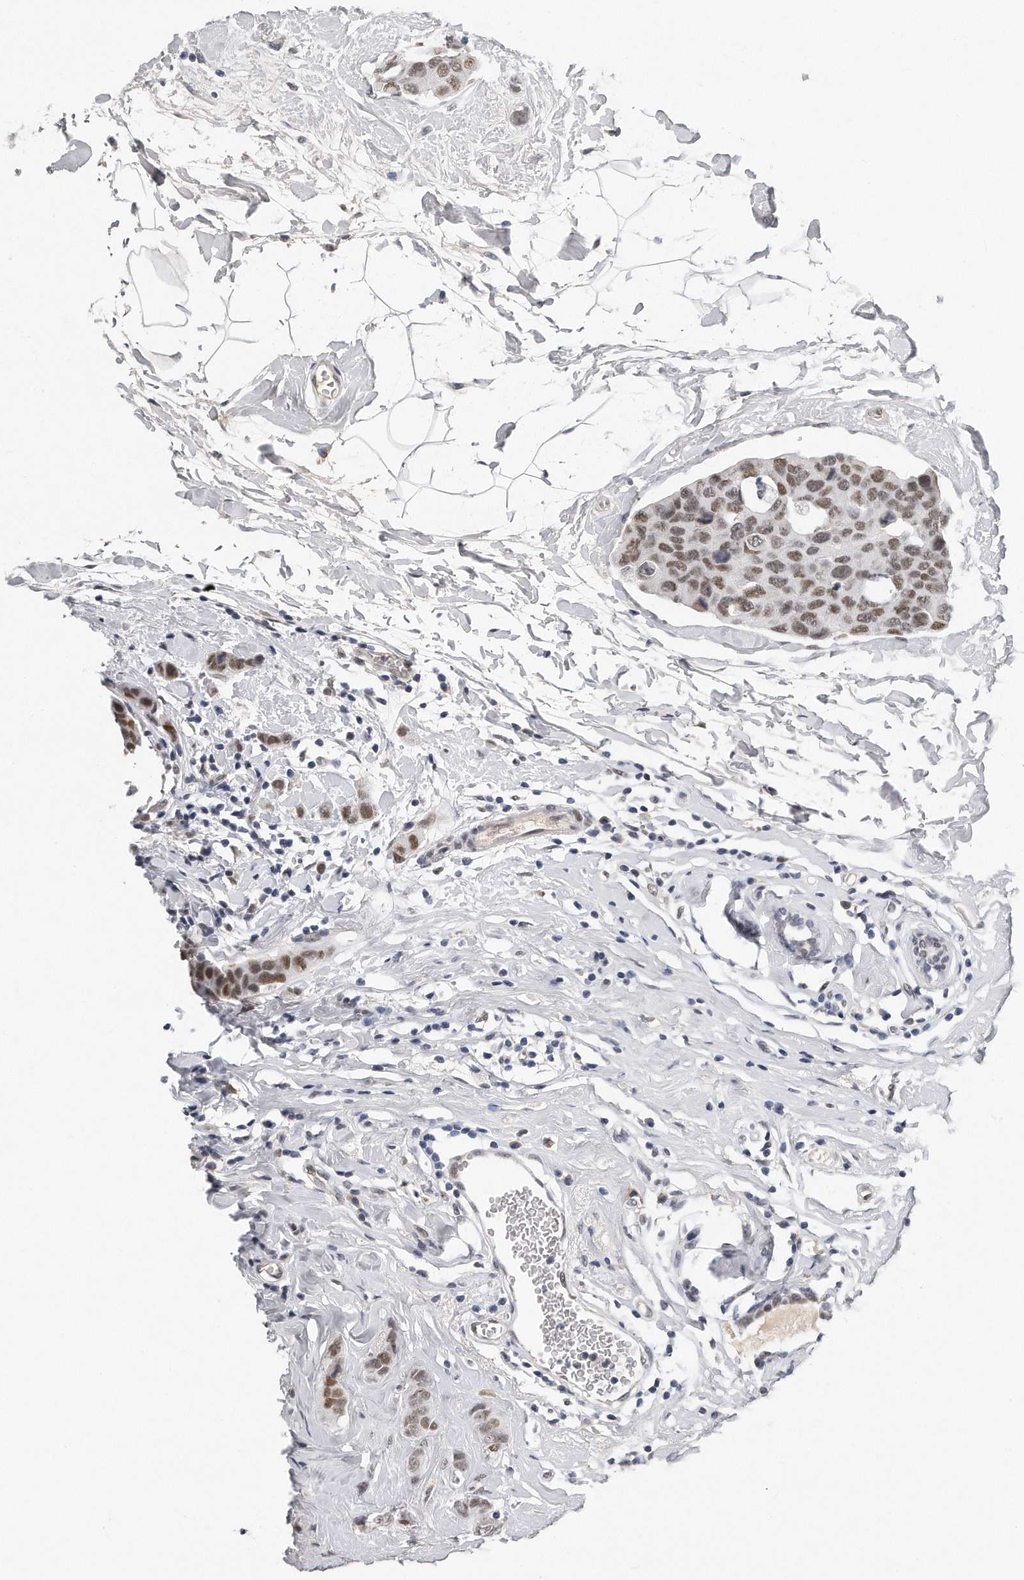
{"staining": {"intensity": "moderate", "quantity": ">75%", "location": "nuclear"}, "tissue": "breast cancer", "cell_type": "Tumor cells", "image_type": "cancer", "snomed": [{"axis": "morphology", "description": "Normal tissue, NOS"}, {"axis": "morphology", "description": "Duct carcinoma"}, {"axis": "topography", "description": "Breast"}], "caption": "Immunohistochemistry image of neoplastic tissue: breast cancer stained using immunohistochemistry (IHC) displays medium levels of moderate protein expression localized specifically in the nuclear of tumor cells, appearing as a nuclear brown color.", "gene": "CTBP2", "patient": {"sex": "female", "age": 50}}